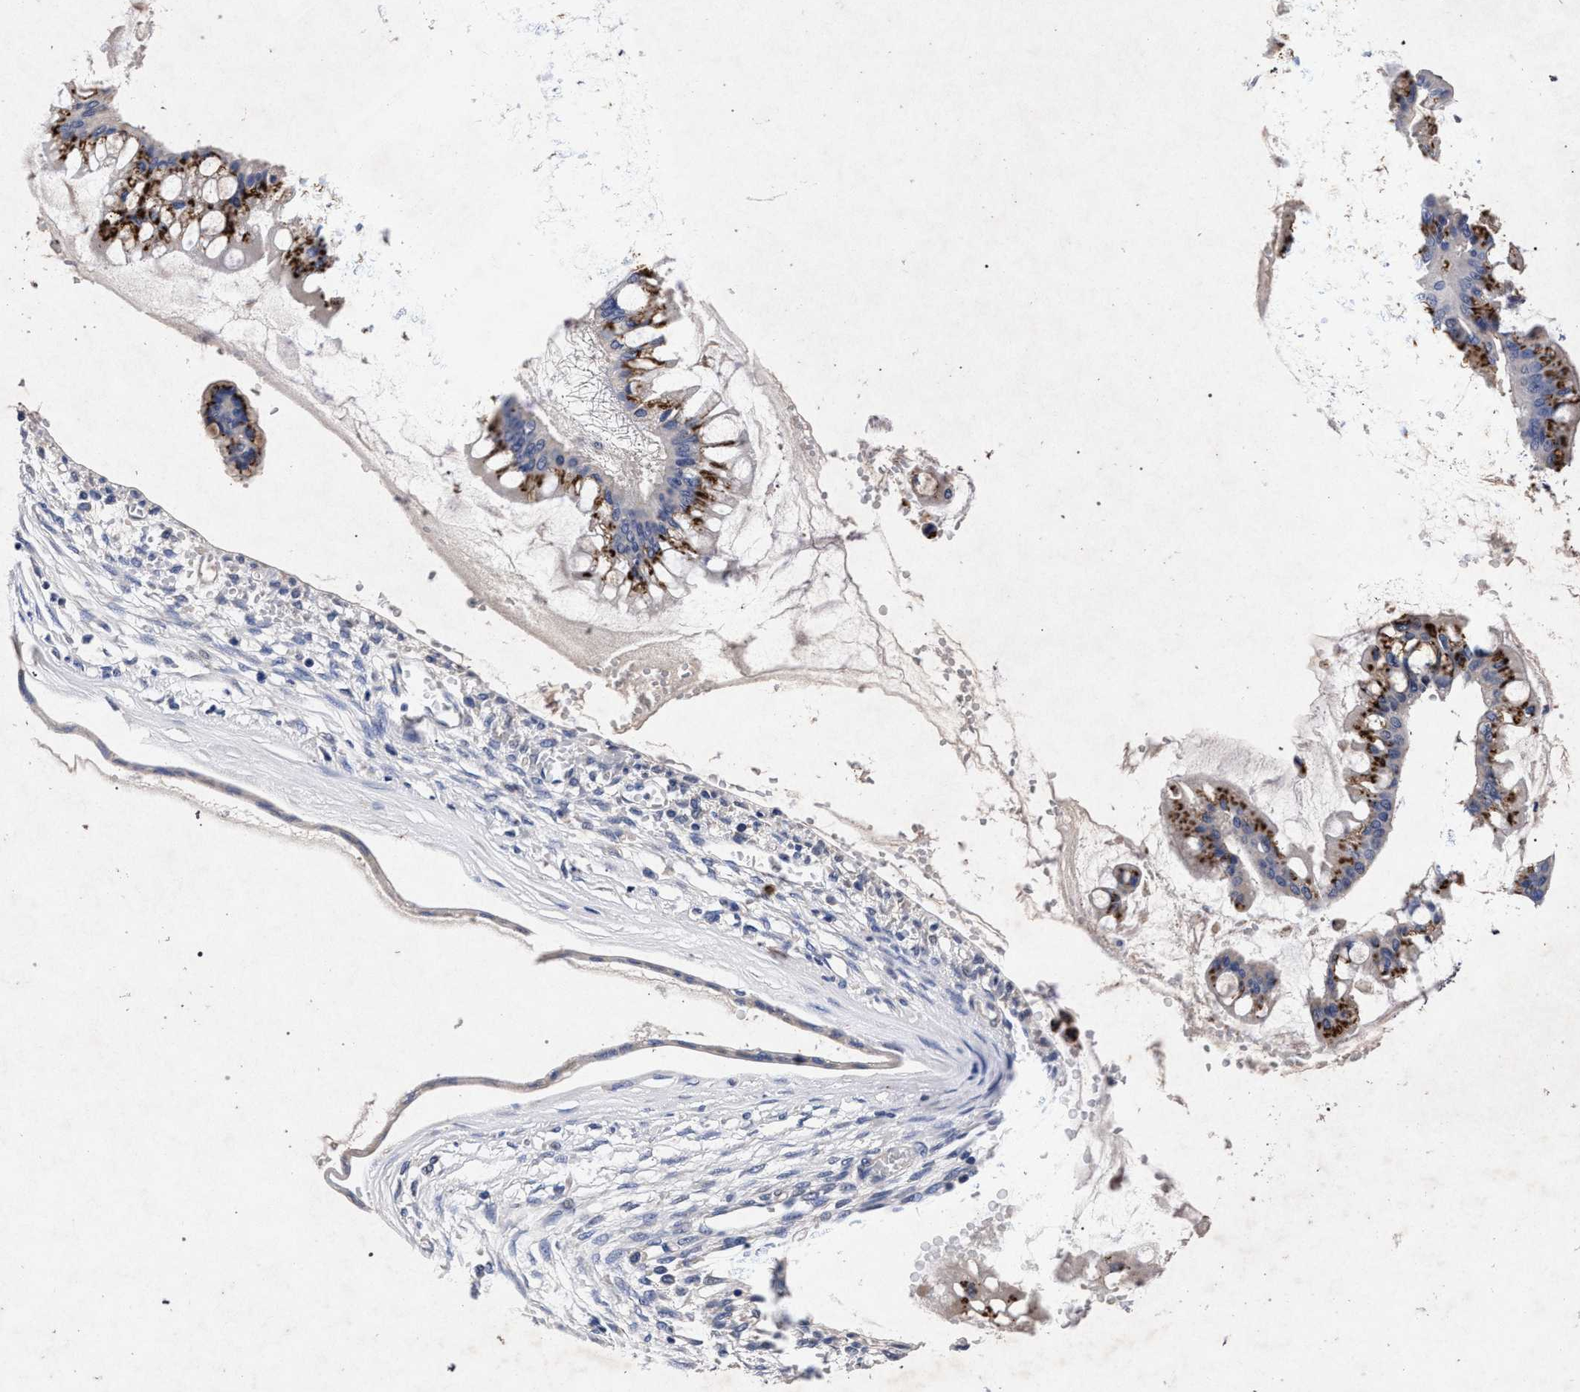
{"staining": {"intensity": "moderate", "quantity": ">75%", "location": "cytoplasmic/membranous"}, "tissue": "ovarian cancer", "cell_type": "Tumor cells", "image_type": "cancer", "snomed": [{"axis": "morphology", "description": "Cystadenocarcinoma, mucinous, NOS"}, {"axis": "topography", "description": "Ovary"}], "caption": "Human mucinous cystadenocarcinoma (ovarian) stained for a protein (brown) shows moderate cytoplasmic/membranous positive expression in about >75% of tumor cells.", "gene": "ATP1A2", "patient": {"sex": "female", "age": 73}}